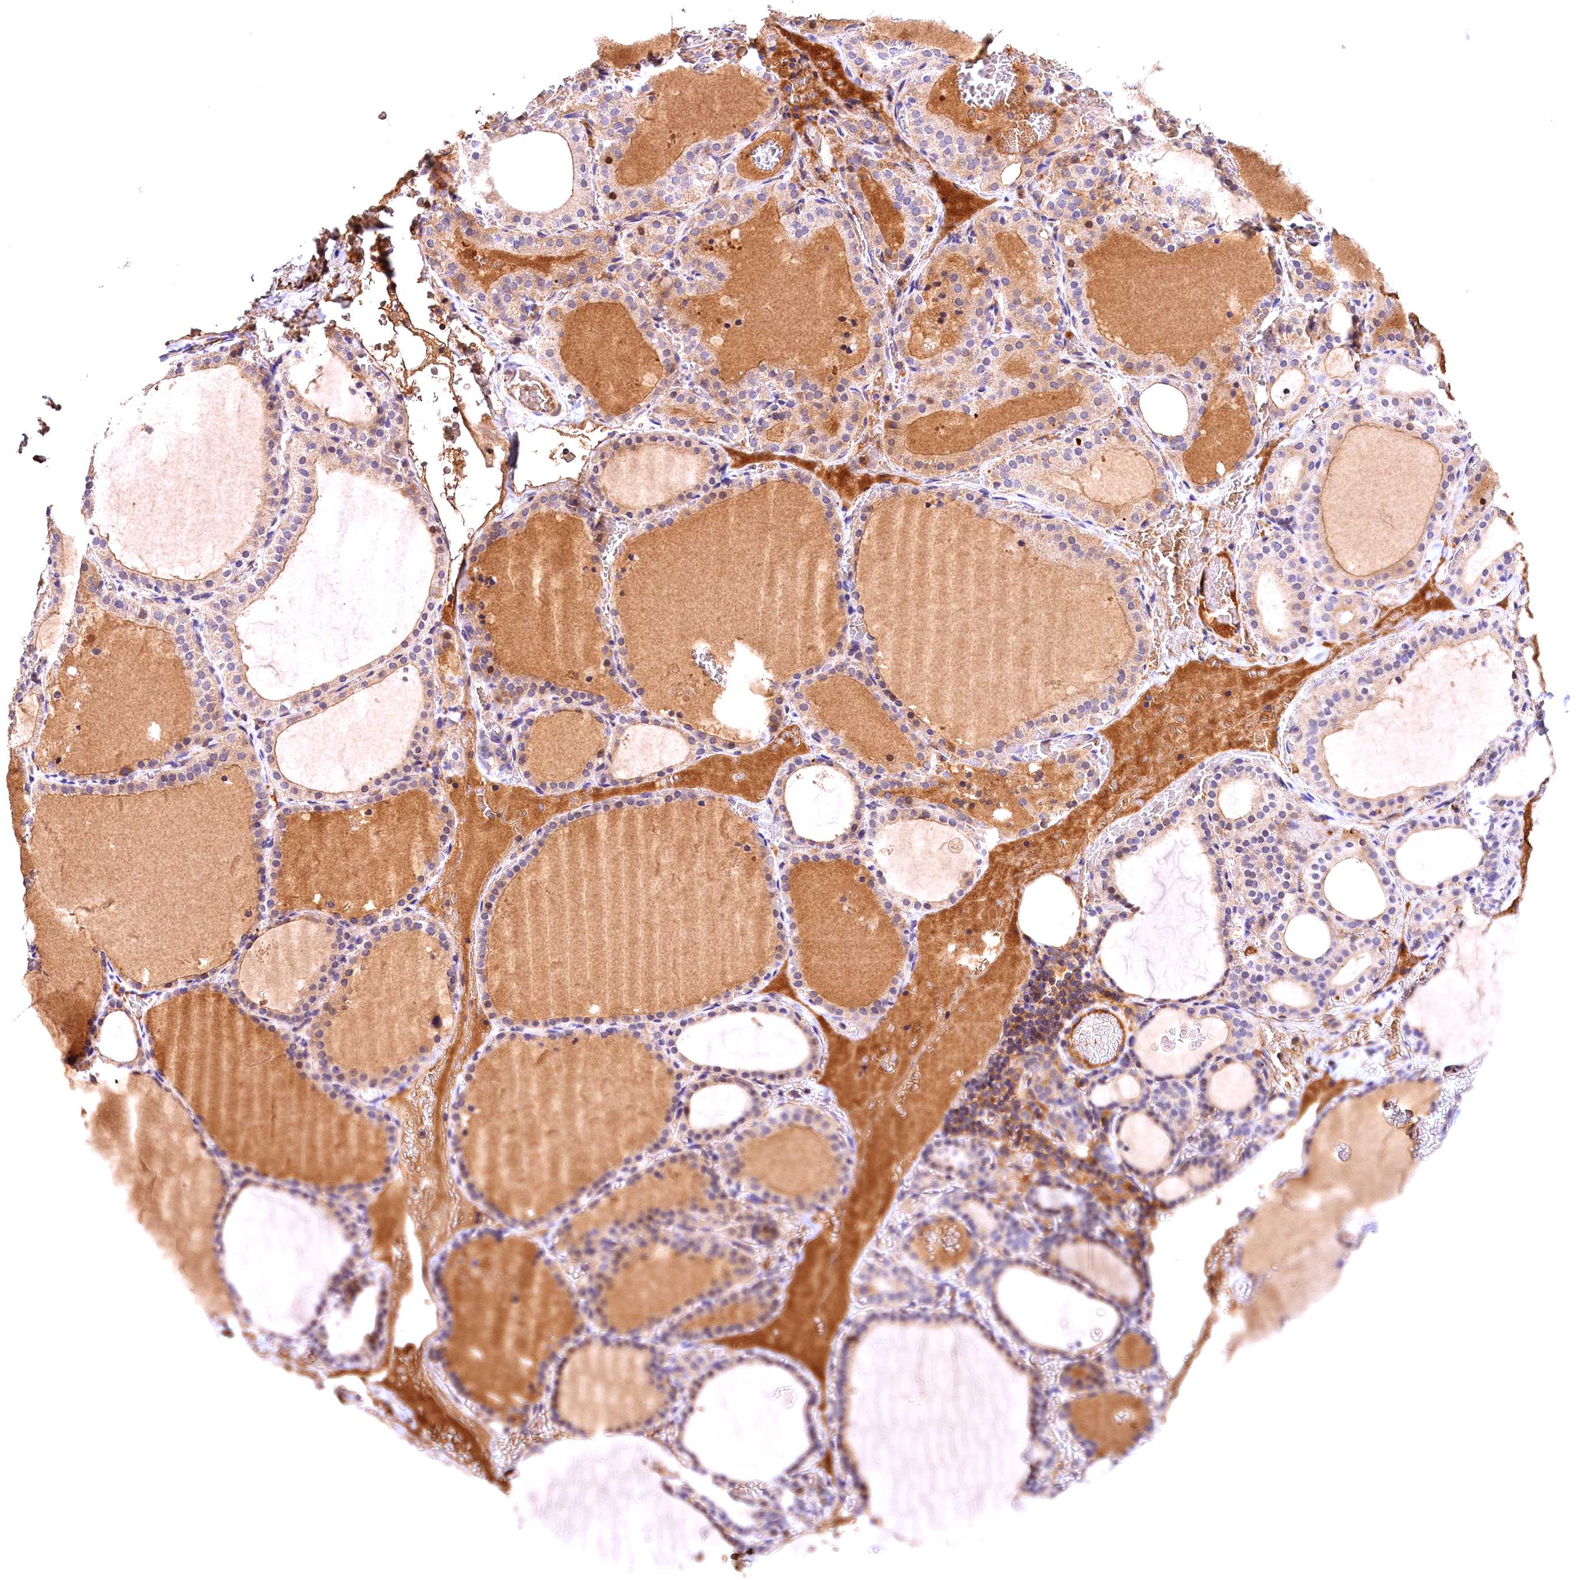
{"staining": {"intensity": "moderate", "quantity": "25%-75%", "location": "cytoplasmic/membranous"}, "tissue": "thyroid gland", "cell_type": "Glandular cells", "image_type": "normal", "snomed": [{"axis": "morphology", "description": "Normal tissue, NOS"}, {"axis": "topography", "description": "Thyroid gland"}], "caption": "Benign thyroid gland exhibits moderate cytoplasmic/membranous positivity in about 25%-75% of glandular cells.", "gene": "PHAF1", "patient": {"sex": "female", "age": 39}}